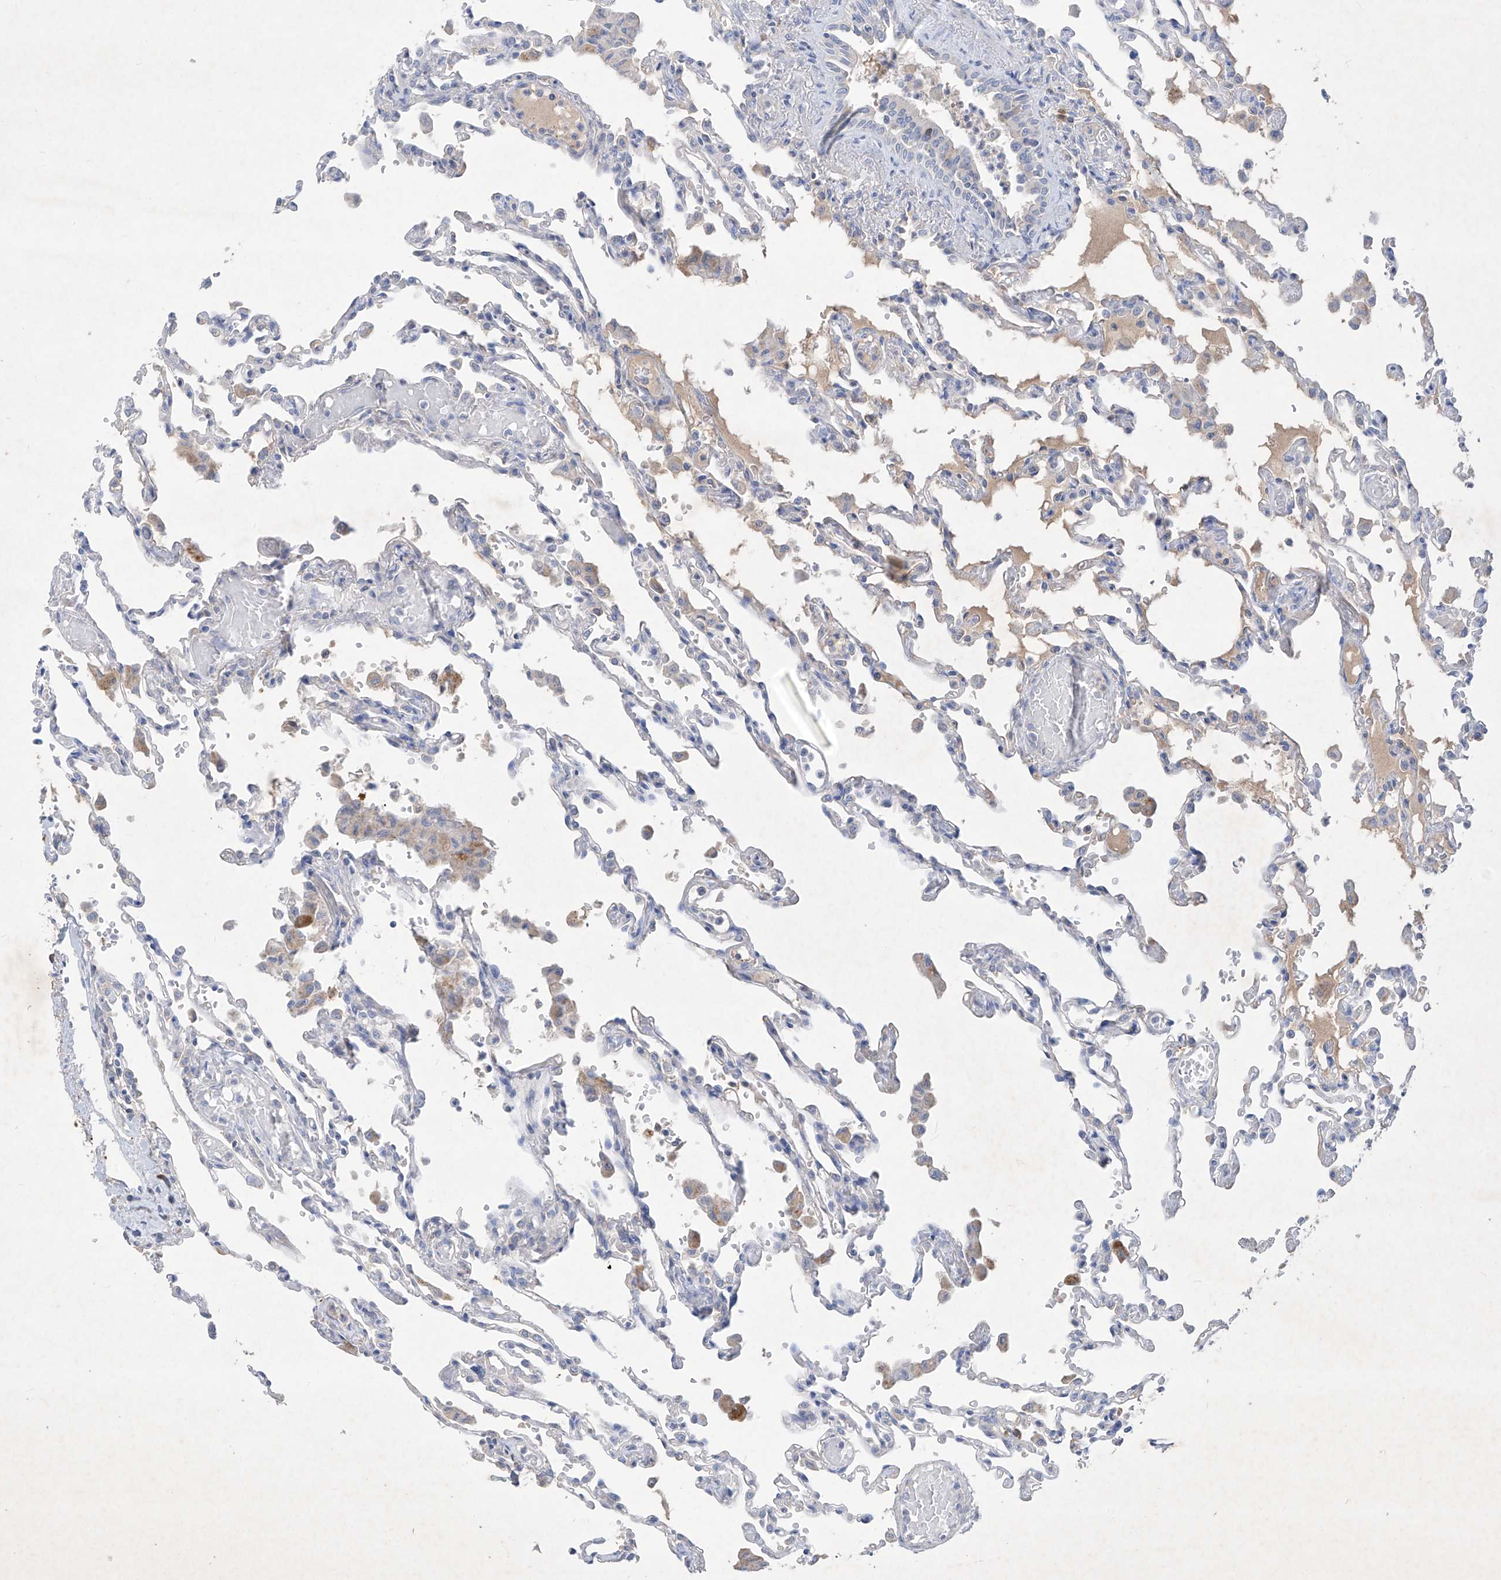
{"staining": {"intensity": "negative", "quantity": "none", "location": "none"}, "tissue": "lung", "cell_type": "Alveolar cells", "image_type": "normal", "snomed": [{"axis": "morphology", "description": "Normal tissue, NOS"}, {"axis": "topography", "description": "Bronchus"}, {"axis": "topography", "description": "Lung"}], "caption": "Histopathology image shows no significant protein expression in alveolar cells of unremarkable lung. Nuclei are stained in blue.", "gene": "ASNS", "patient": {"sex": "female", "age": 49}}